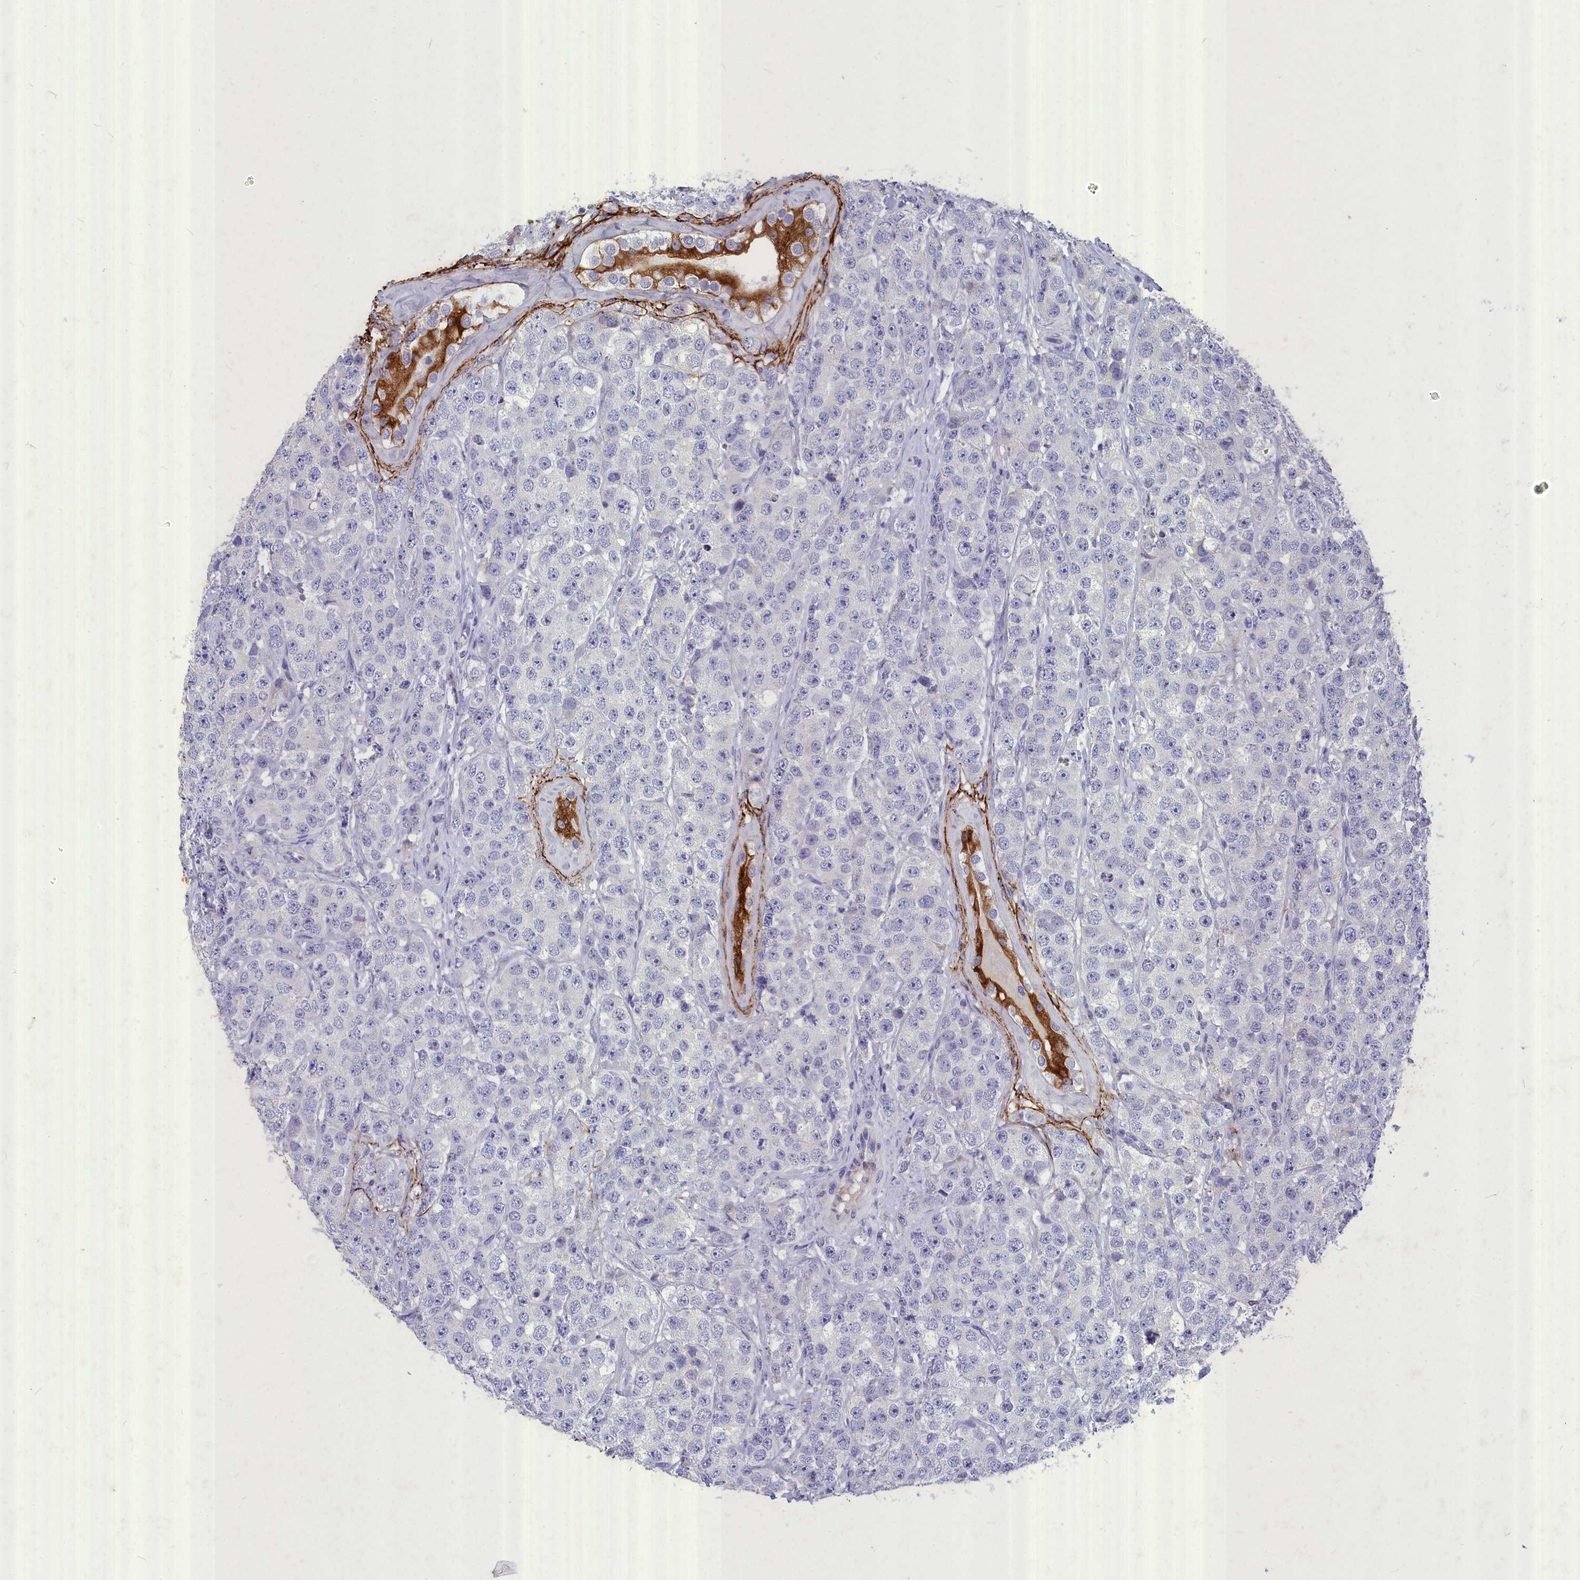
{"staining": {"intensity": "negative", "quantity": "none", "location": "none"}, "tissue": "testis cancer", "cell_type": "Tumor cells", "image_type": "cancer", "snomed": [{"axis": "morphology", "description": "Seminoma, NOS"}, {"axis": "topography", "description": "Testis"}], "caption": "Testis cancer was stained to show a protein in brown. There is no significant positivity in tumor cells.", "gene": "DEFB119", "patient": {"sex": "male", "age": 28}}